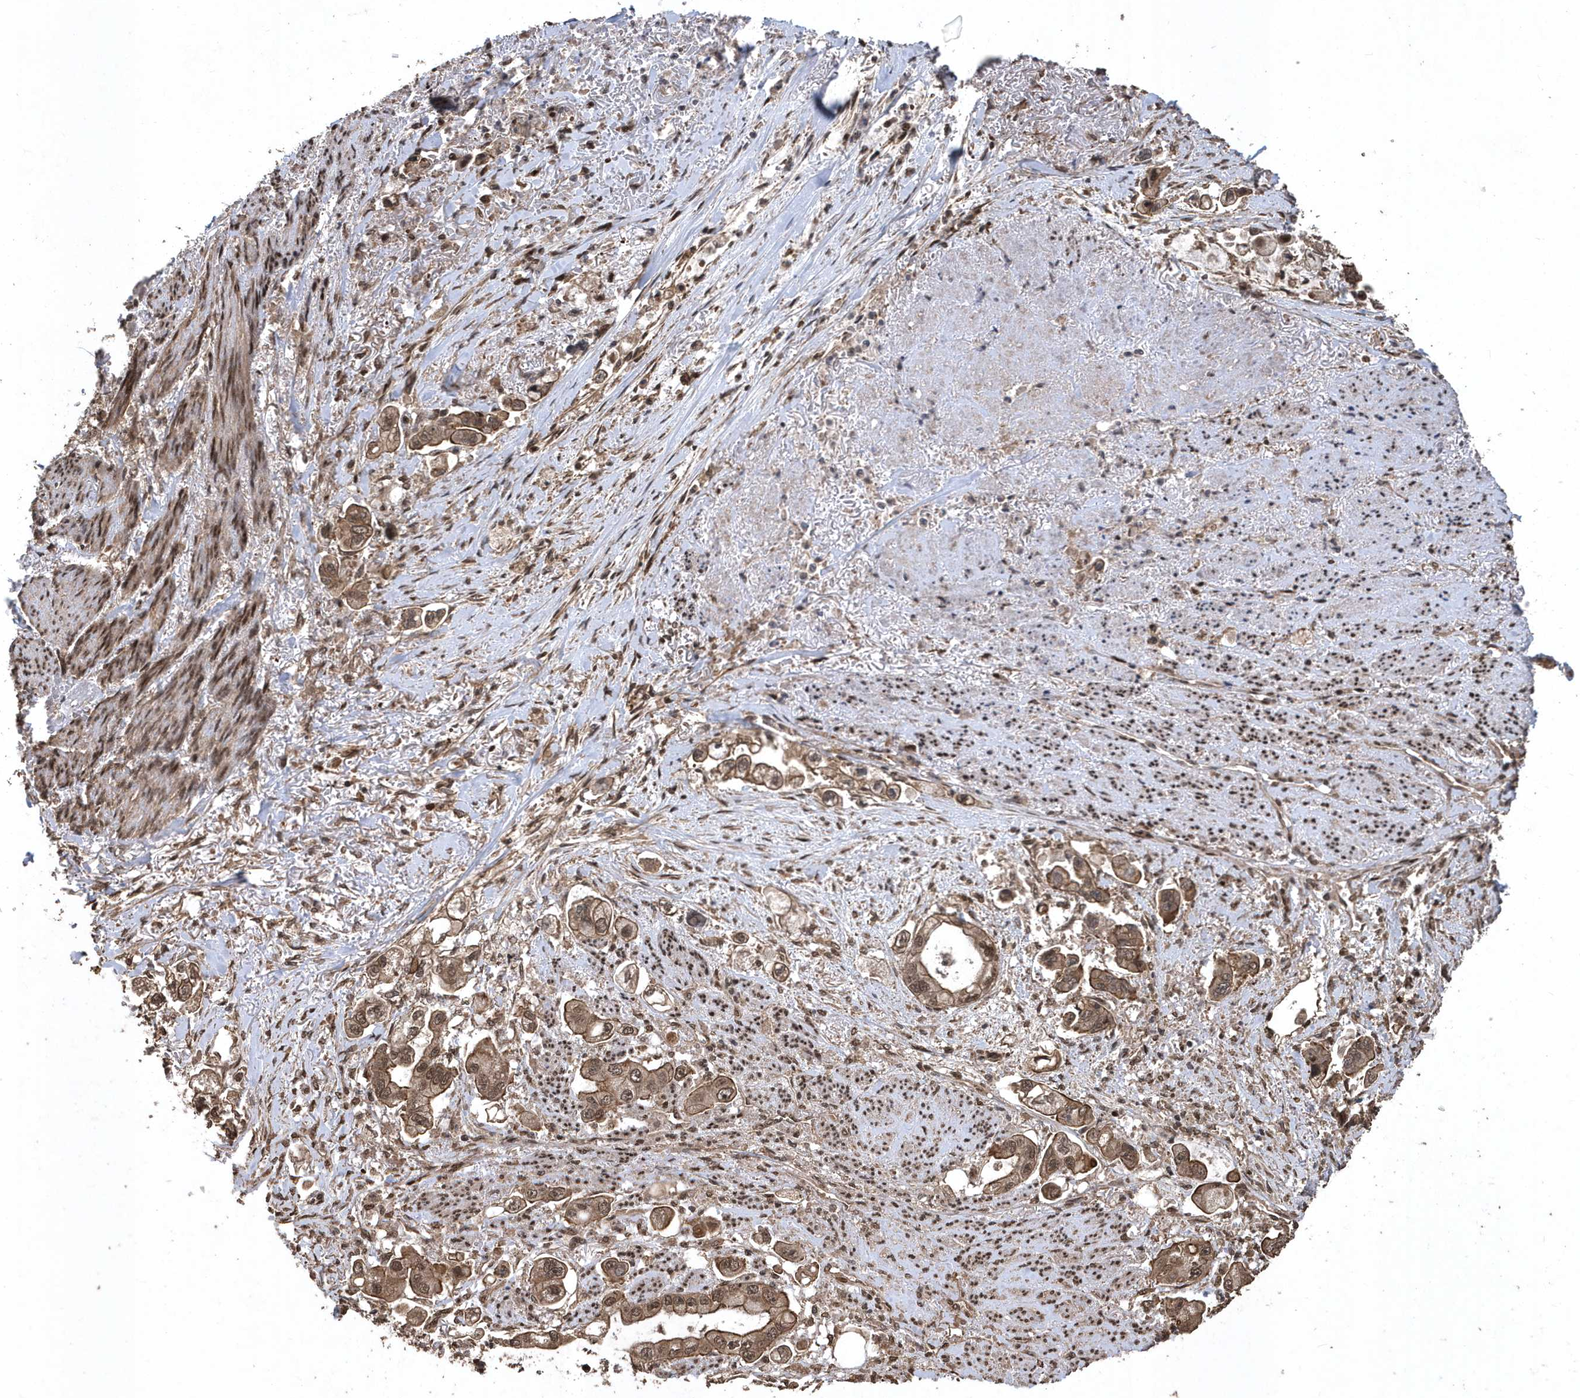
{"staining": {"intensity": "moderate", "quantity": ">75%", "location": "cytoplasmic/membranous,nuclear"}, "tissue": "stomach cancer", "cell_type": "Tumor cells", "image_type": "cancer", "snomed": [{"axis": "morphology", "description": "Adenocarcinoma, NOS"}, {"axis": "topography", "description": "Stomach"}], "caption": "Immunohistochemistry (IHC) of stomach cancer demonstrates medium levels of moderate cytoplasmic/membranous and nuclear staining in approximately >75% of tumor cells.", "gene": "INTS12", "patient": {"sex": "male", "age": 62}}